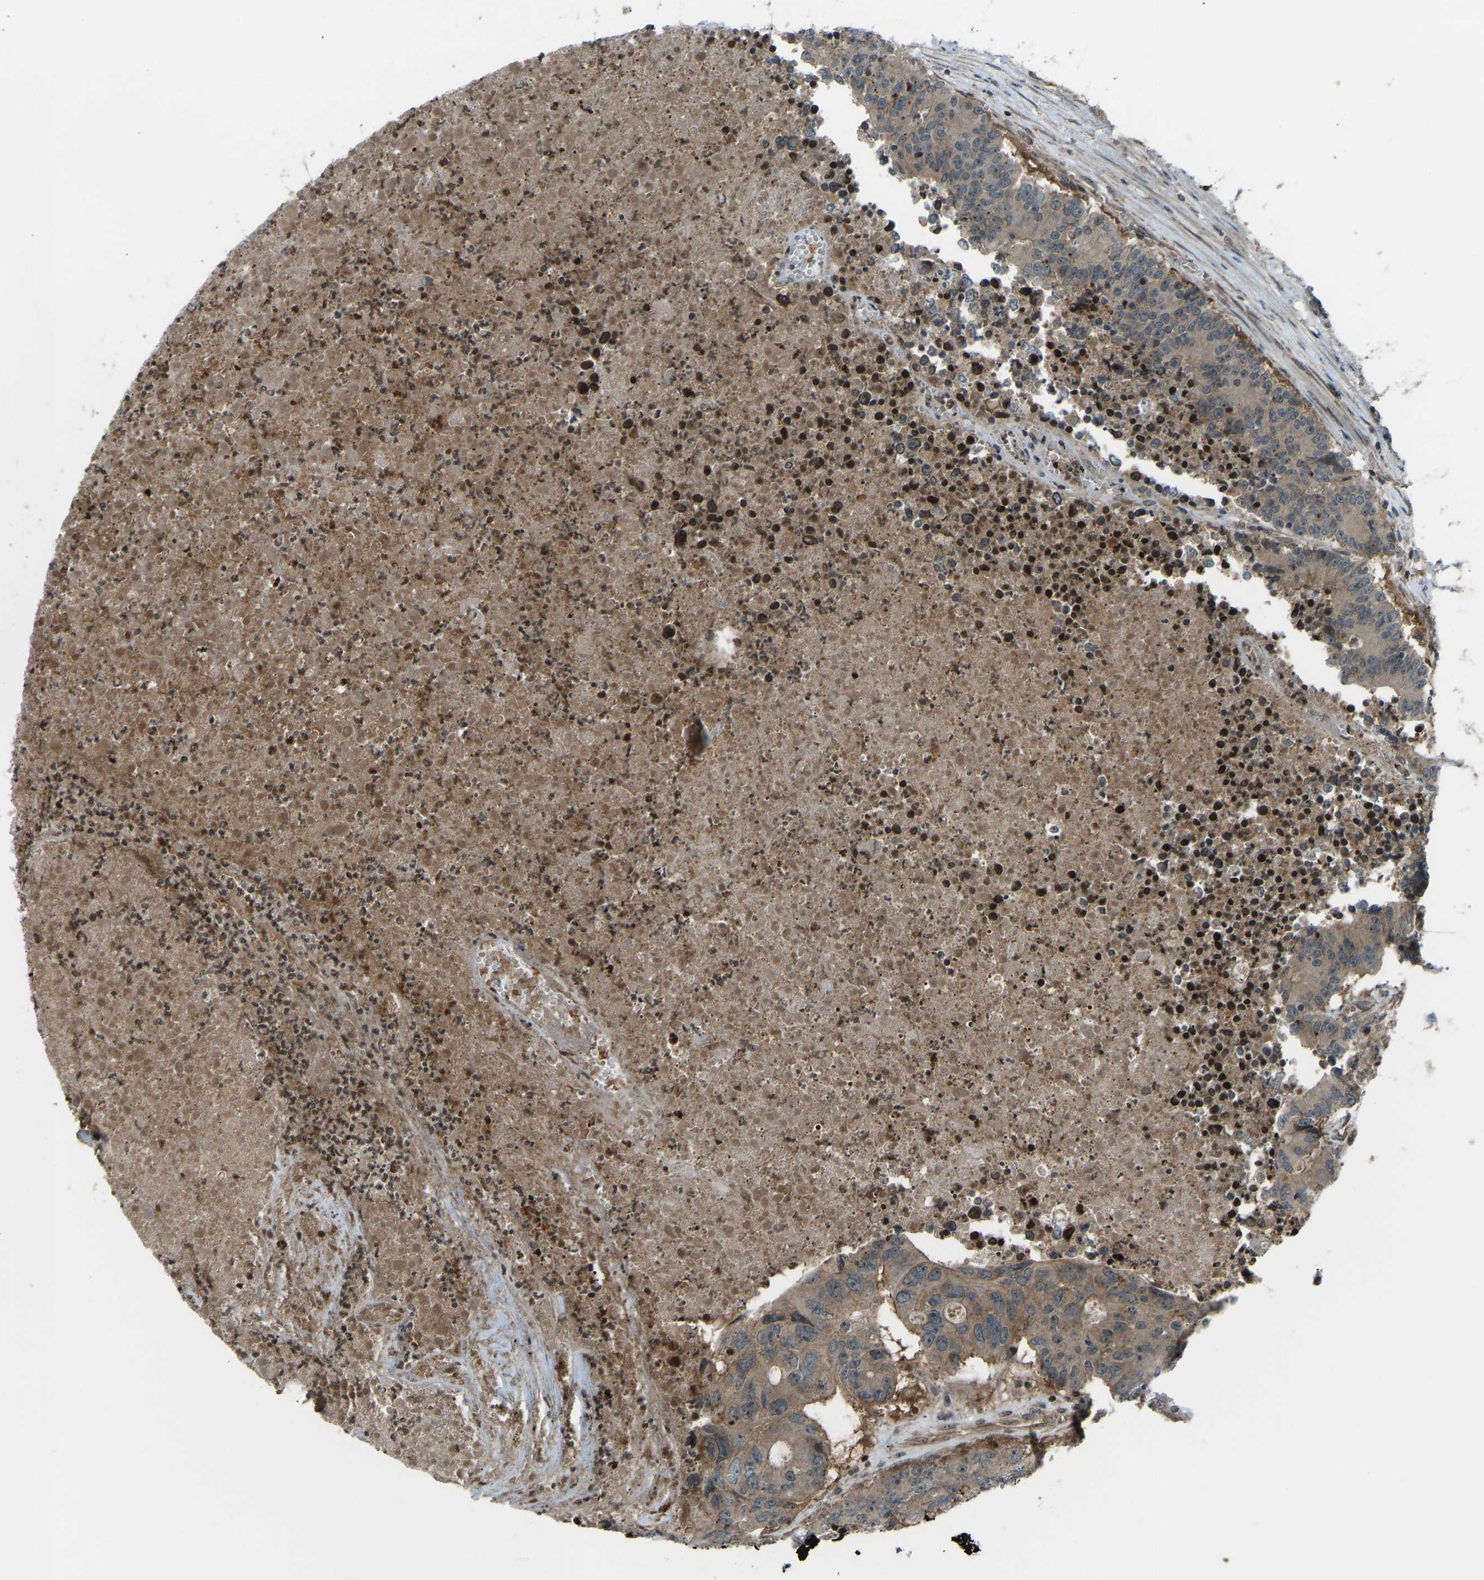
{"staining": {"intensity": "moderate", "quantity": ">75%", "location": "cytoplasmic/membranous"}, "tissue": "colorectal cancer", "cell_type": "Tumor cells", "image_type": "cancer", "snomed": [{"axis": "morphology", "description": "Adenocarcinoma, NOS"}, {"axis": "topography", "description": "Colon"}], "caption": "Protein analysis of colorectal adenocarcinoma tissue reveals moderate cytoplasmic/membranous staining in about >75% of tumor cells. Immunohistochemistry stains the protein in brown and the nuclei are stained blue.", "gene": "SVOPL", "patient": {"sex": "male", "age": 87}}